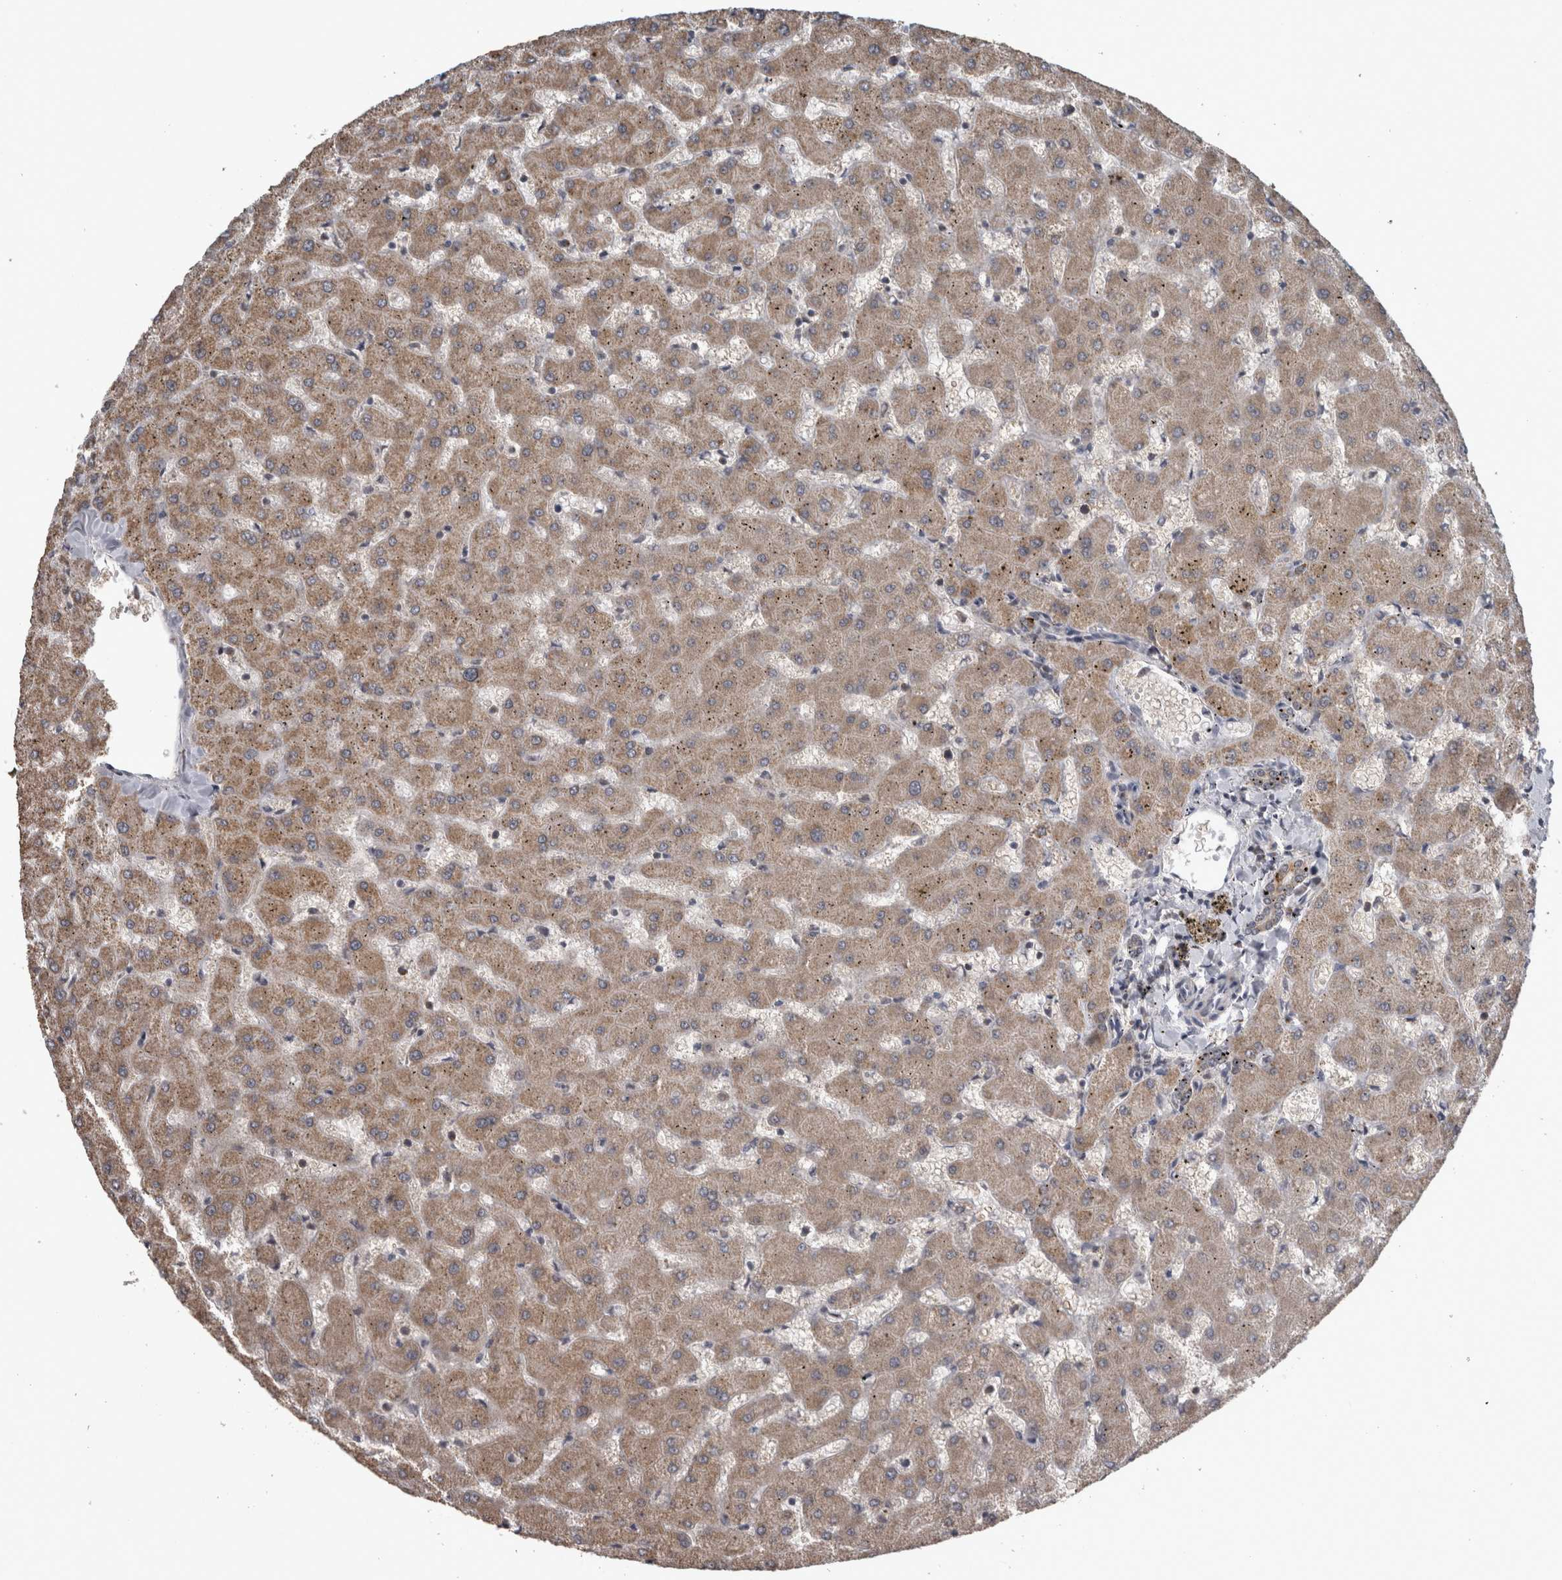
{"staining": {"intensity": "moderate", "quantity": ">75%", "location": "cytoplasmic/membranous"}, "tissue": "liver", "cell_type": "Cholangiocytes", "image_type": "normal", "snomed": [{"axis": "morphology", "description": "Normal tissue, NOS"}, {"axis": "topography", "description": "Liver"}], "caption": "About >75% of cholangiocytes in unremarkable liver exhibit moderate cytoplasmic/membranous protein staining as visualized by brown immunohistochemical staining.", "gene": "OR2K2", "patient": {"sex": "female", "age": 63}}